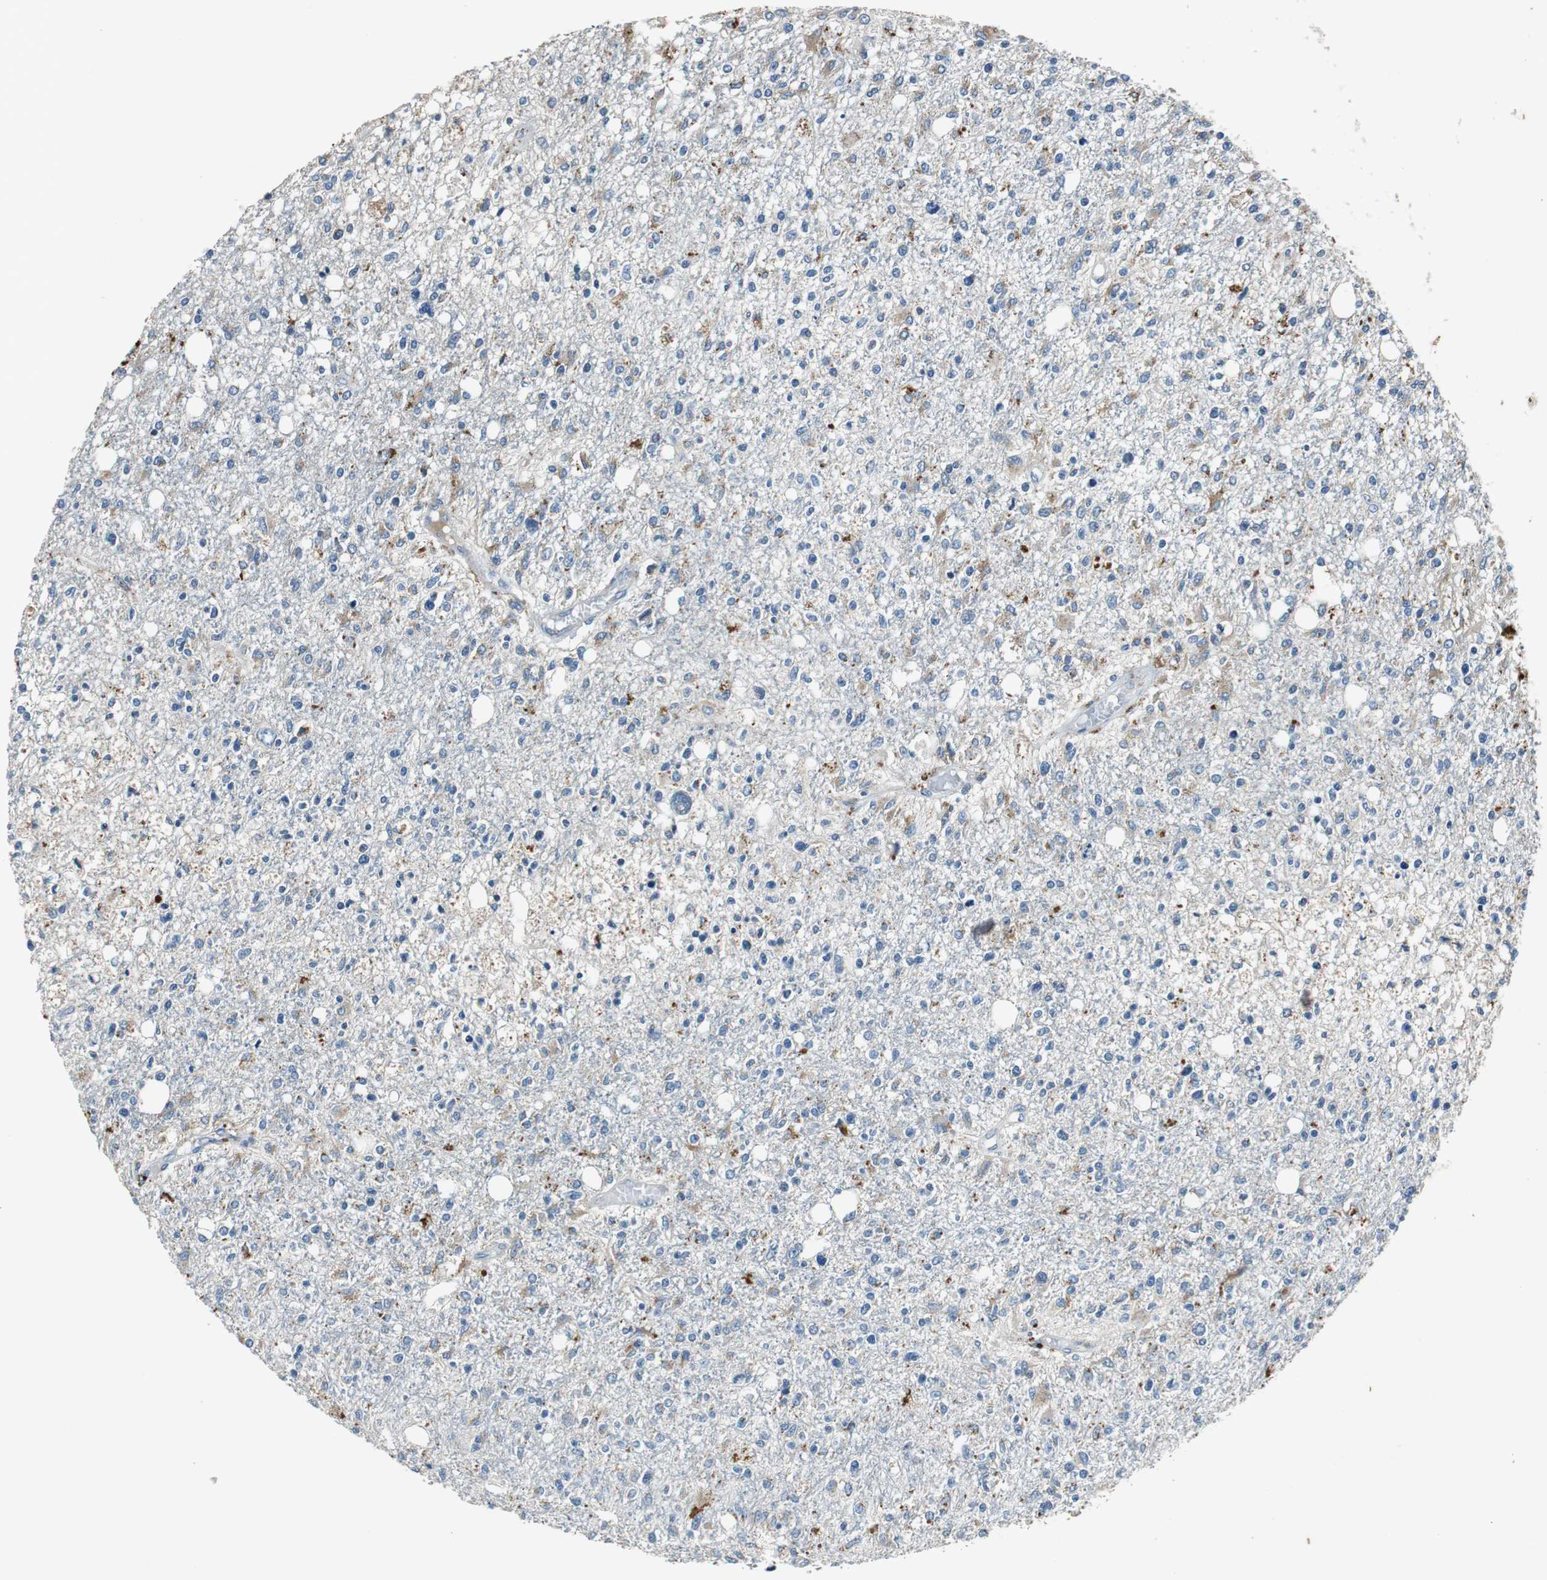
{"staining": {"intensity": "weak", "quantity": "<25%", "location": "cytoplasmic/membranous"}, "tissue": "glioma", "cell_type": "Tumor cells", "image_type": "cancer", "snomed": [{"axis": "morphology", "description": "Glioma, malignant, High grade"}, {"axis": "topography", "description": "Cerebral cortex"}], "caption": "DAB immunohistochemical staining of human glioma exhibits no significant staining in tumor cells.", "gene": "NLGN1", "patient": {"sex": "male", "age": 76}}